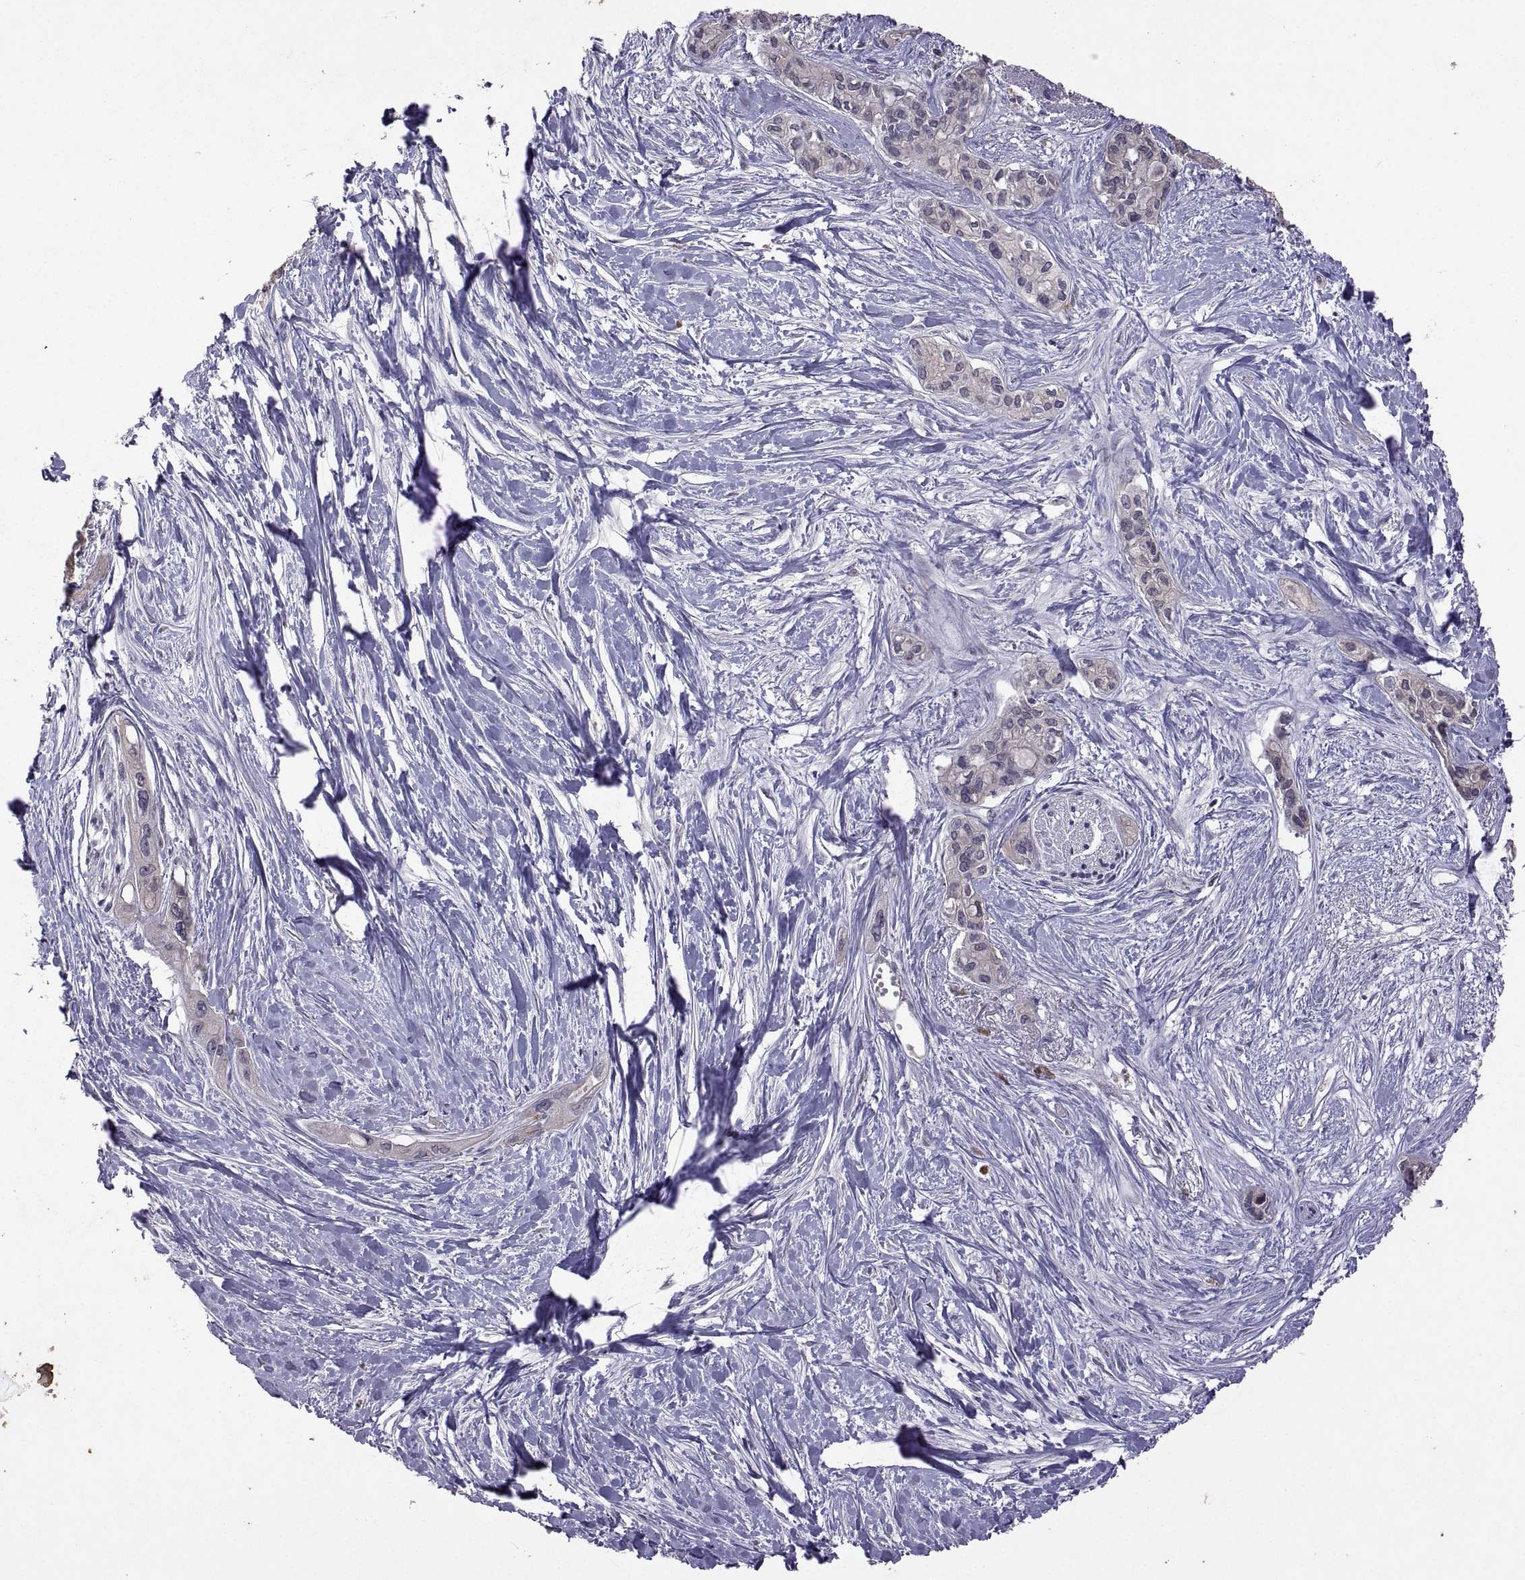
{"staining": {"intensity": "negative", "quantity": "none", "location": "none"}, "tissue": "pancreatic cancer", "cell_type": "Tumor cells", "image_type": "cancer", "snomed": [{"axis": "morphology", "description": "Adenocarcinoma, NOS"}, {"axis": "topography", "description": "Pancreas"}], "caption": "Tumor cells are negative for protein expression in human adenocarcinoma (pancreatic).", "gene": "LAMA1", "patient": {"sex": "female", "age": 50}}